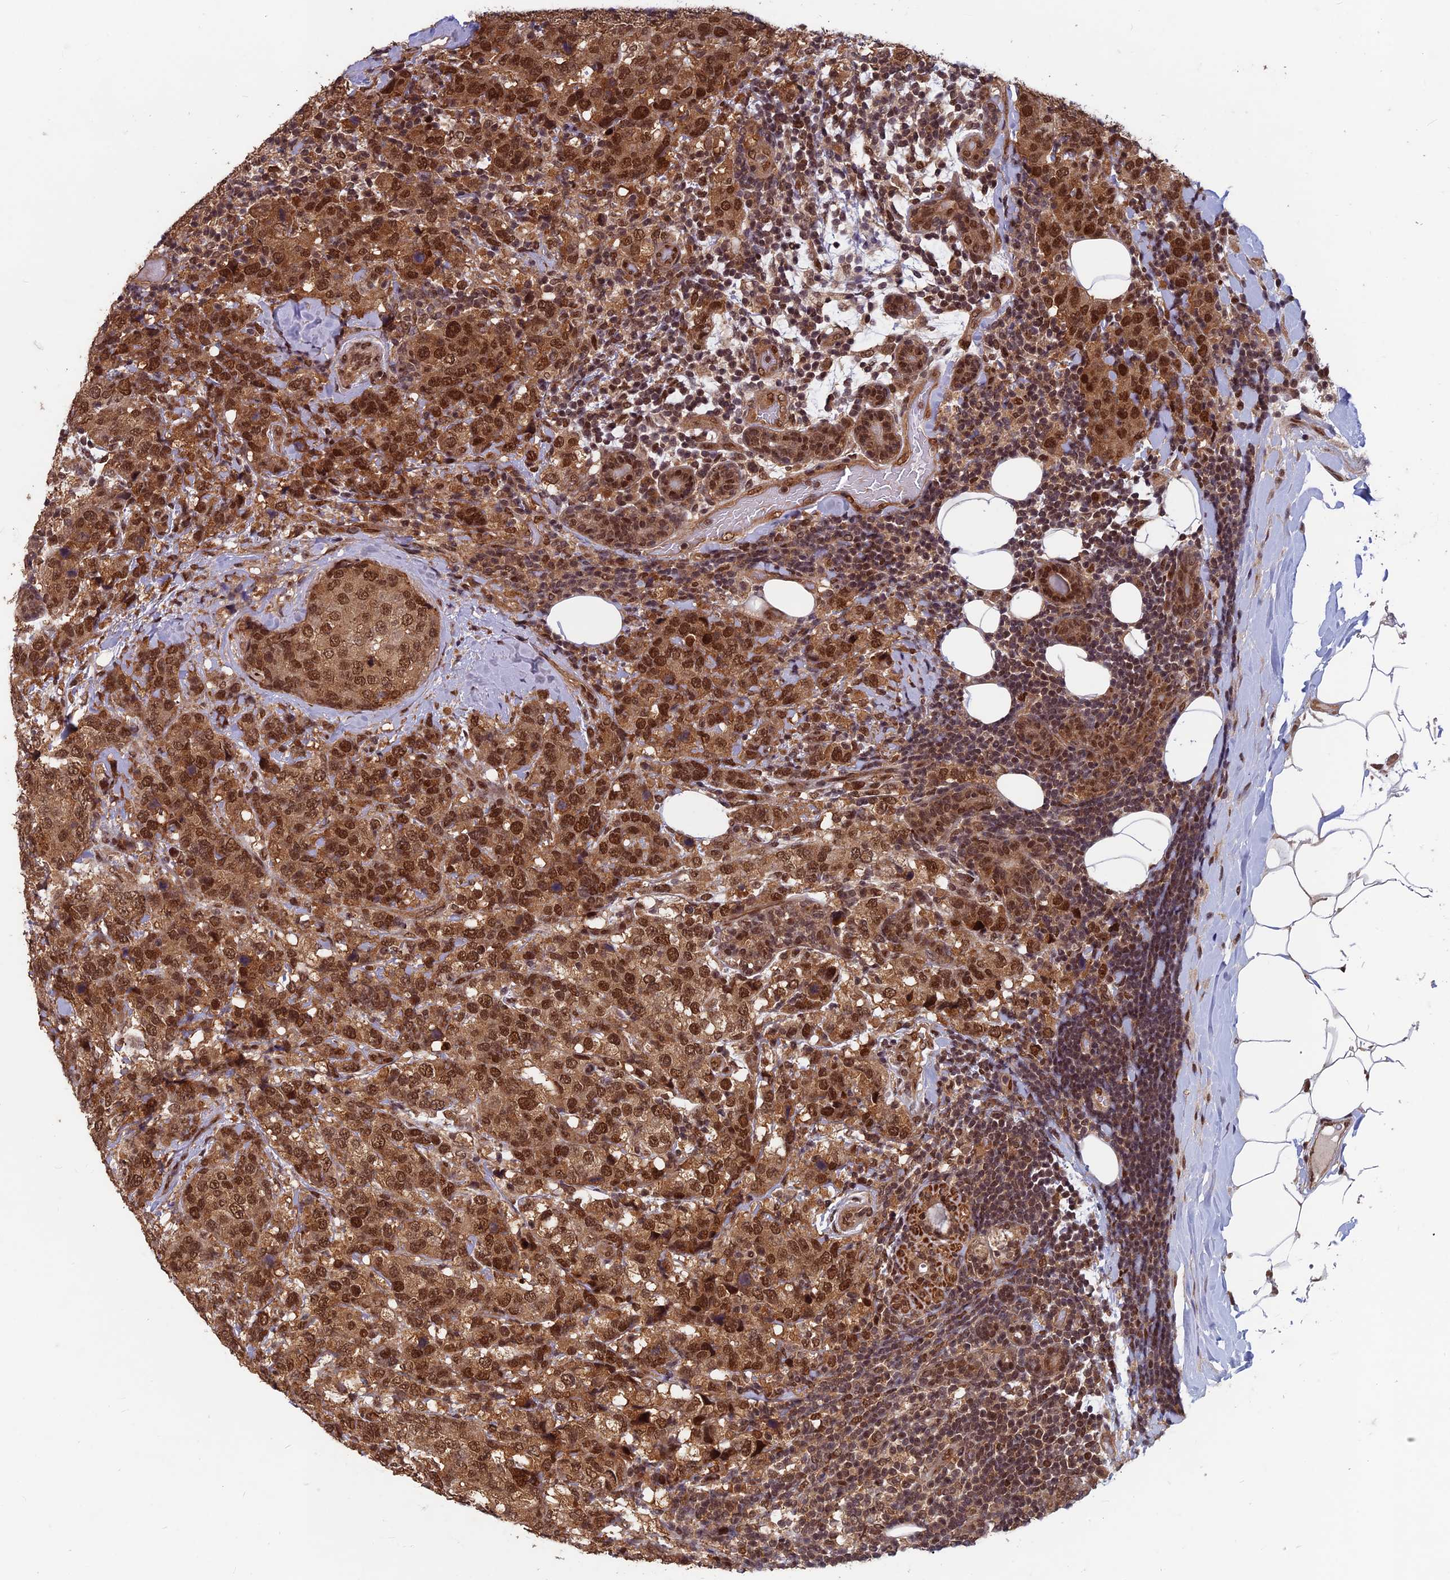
{"staining": {"intensity": "moderate", "quantity": ">75%", "location": "cytoplasmic/membranous,nuclear"}, "tissue": "breast cancer", "cell_type": "Tumor cells", "image_type": "cancer", "snomed": [{"axis": "morphology", "description": "Lobular carcinoma"}, {"axis": "topography", "description": "Breast"}], "caption": "The immunohistochemical stain highlights moderate cytoplasmic/membranous and nuclear expression in tumor cells of breast cancer tissue.", "gene": "FAM53C", "patient": {"sex": "female", "age": 59}}